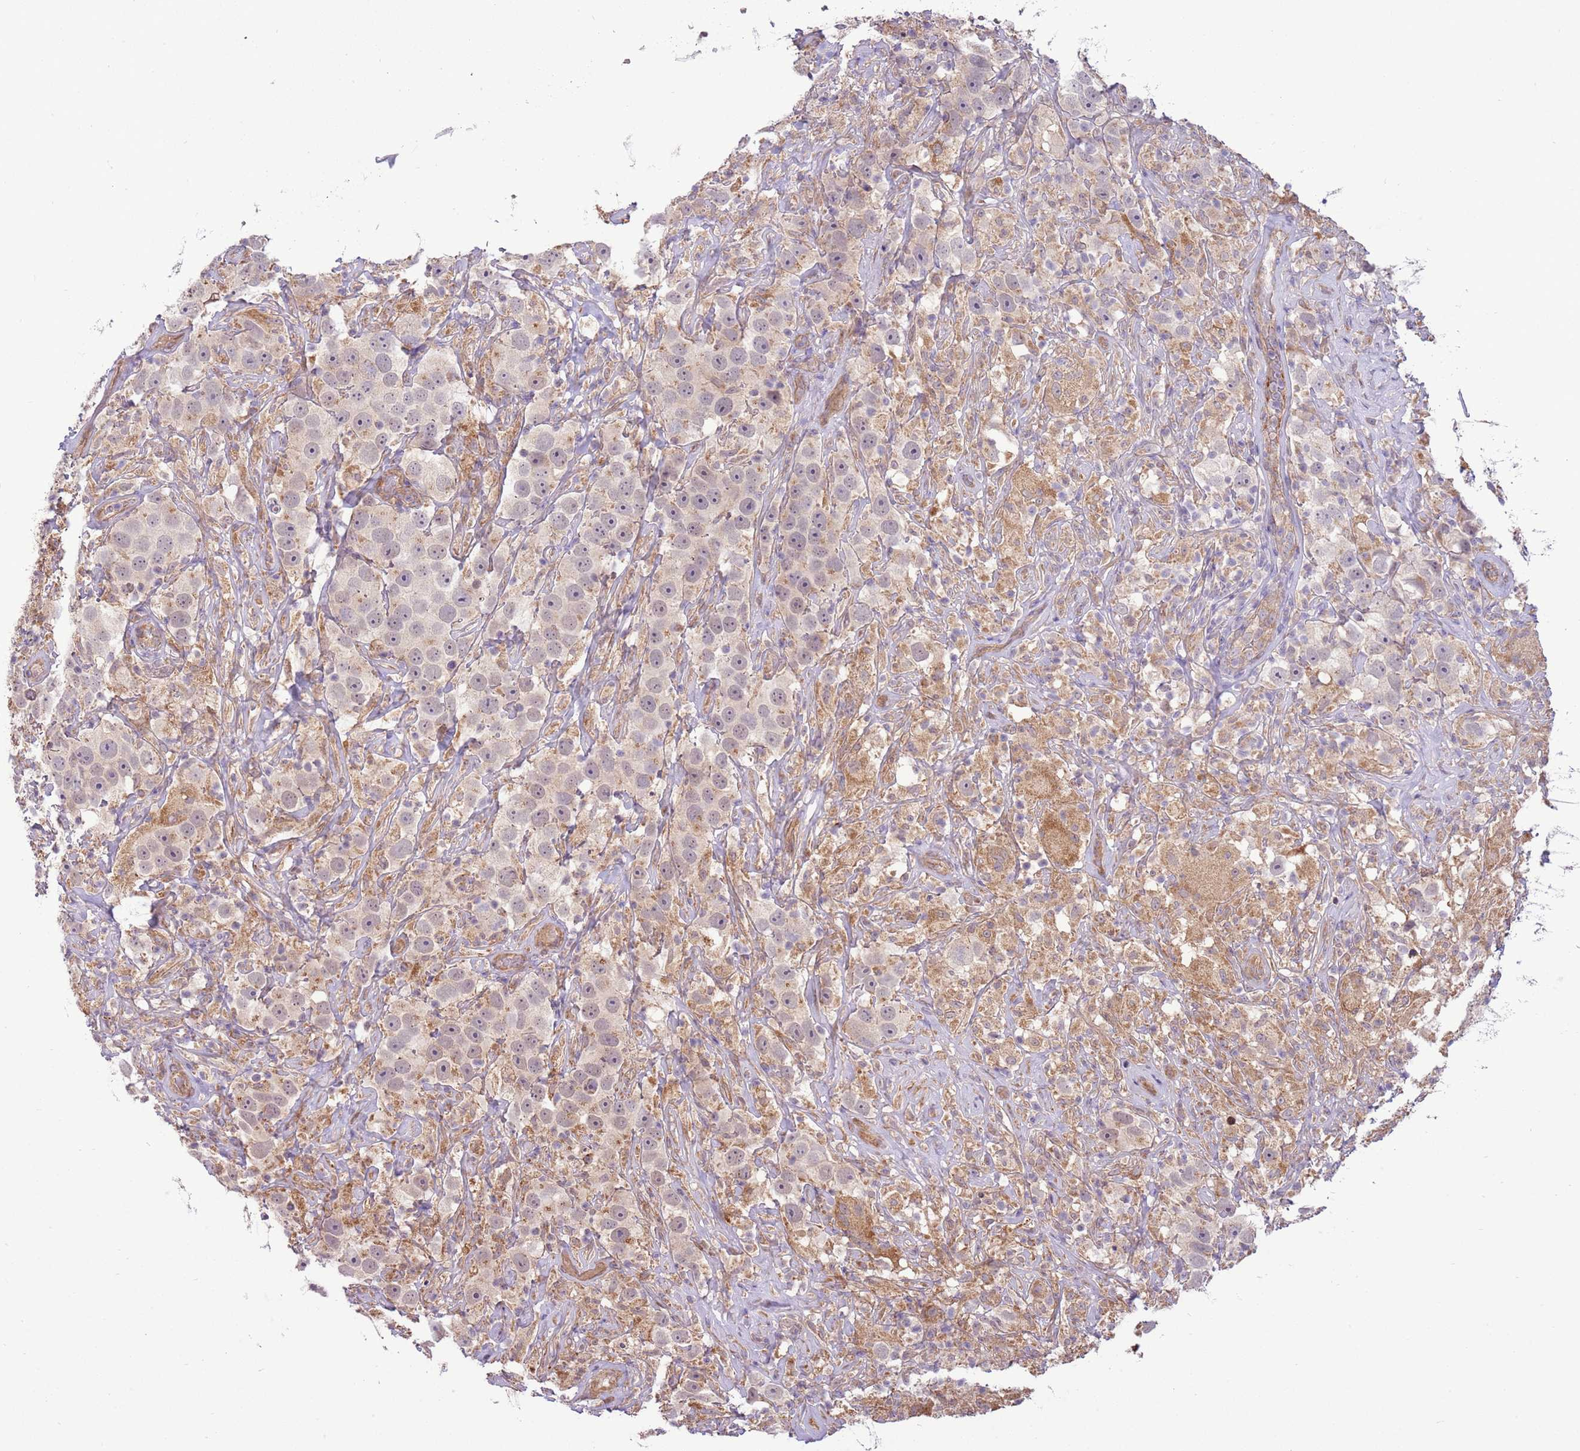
{"staining": {"intensity": "weak", "quantity": "25%-75%", "location": "cytoplasmic/membranous"}, "tissue": "testis cancer", "cell_type": "Tumor cells", "image_type": "cancer", "snomed": [{"axis": "morphology", "description": "Seminoma, NOS"}, {"axis": "topography", "description": "Testis"}], "caption": "Immunohistochemical staining of seminoma (testis) demonstrates low levels of weak cytoplasmic/membranous expression in about 25%-75% of tumor cells. (IHC, brightfield microscopy, high magnification).", "gene": "SCARA3", "patient": {"sex": "male", "age": 49}}